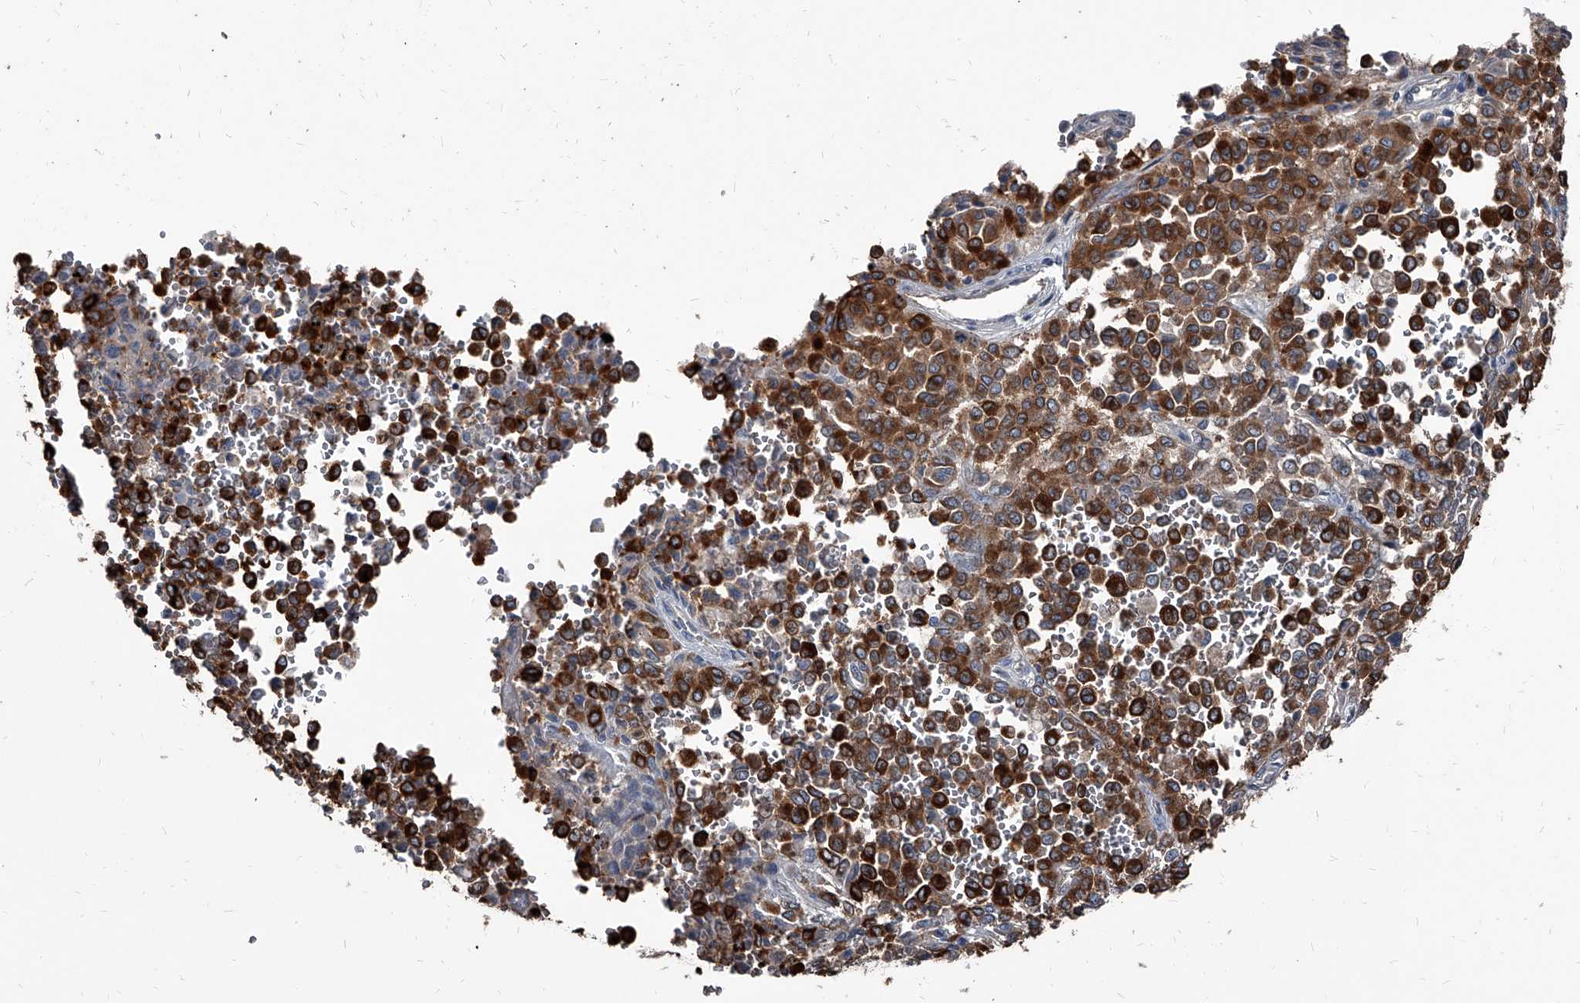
{"staining": {"intensity": "strong", "quantity": ">75%", "location": "cytoplasmic/membranous"}, "tissue": "melanoma", "cell_type": "Tumor cells", "image_type": "cancer", "snomed": [{"axis": "morphology", "description": "Malignant melanoma, Metastatic site"}, {"axis": "topography", "description": "Pancreas"}], "caption": "Malignant melanoma (metastatic site) tissue demonstrates strong cytoplasmic/membranous staining in approximately >75% of tumor cells (IHC, brightfield microscopy, high magnification).", "gene": "PGLYRP3", "patient": {"sex": "female", "age": 30}}